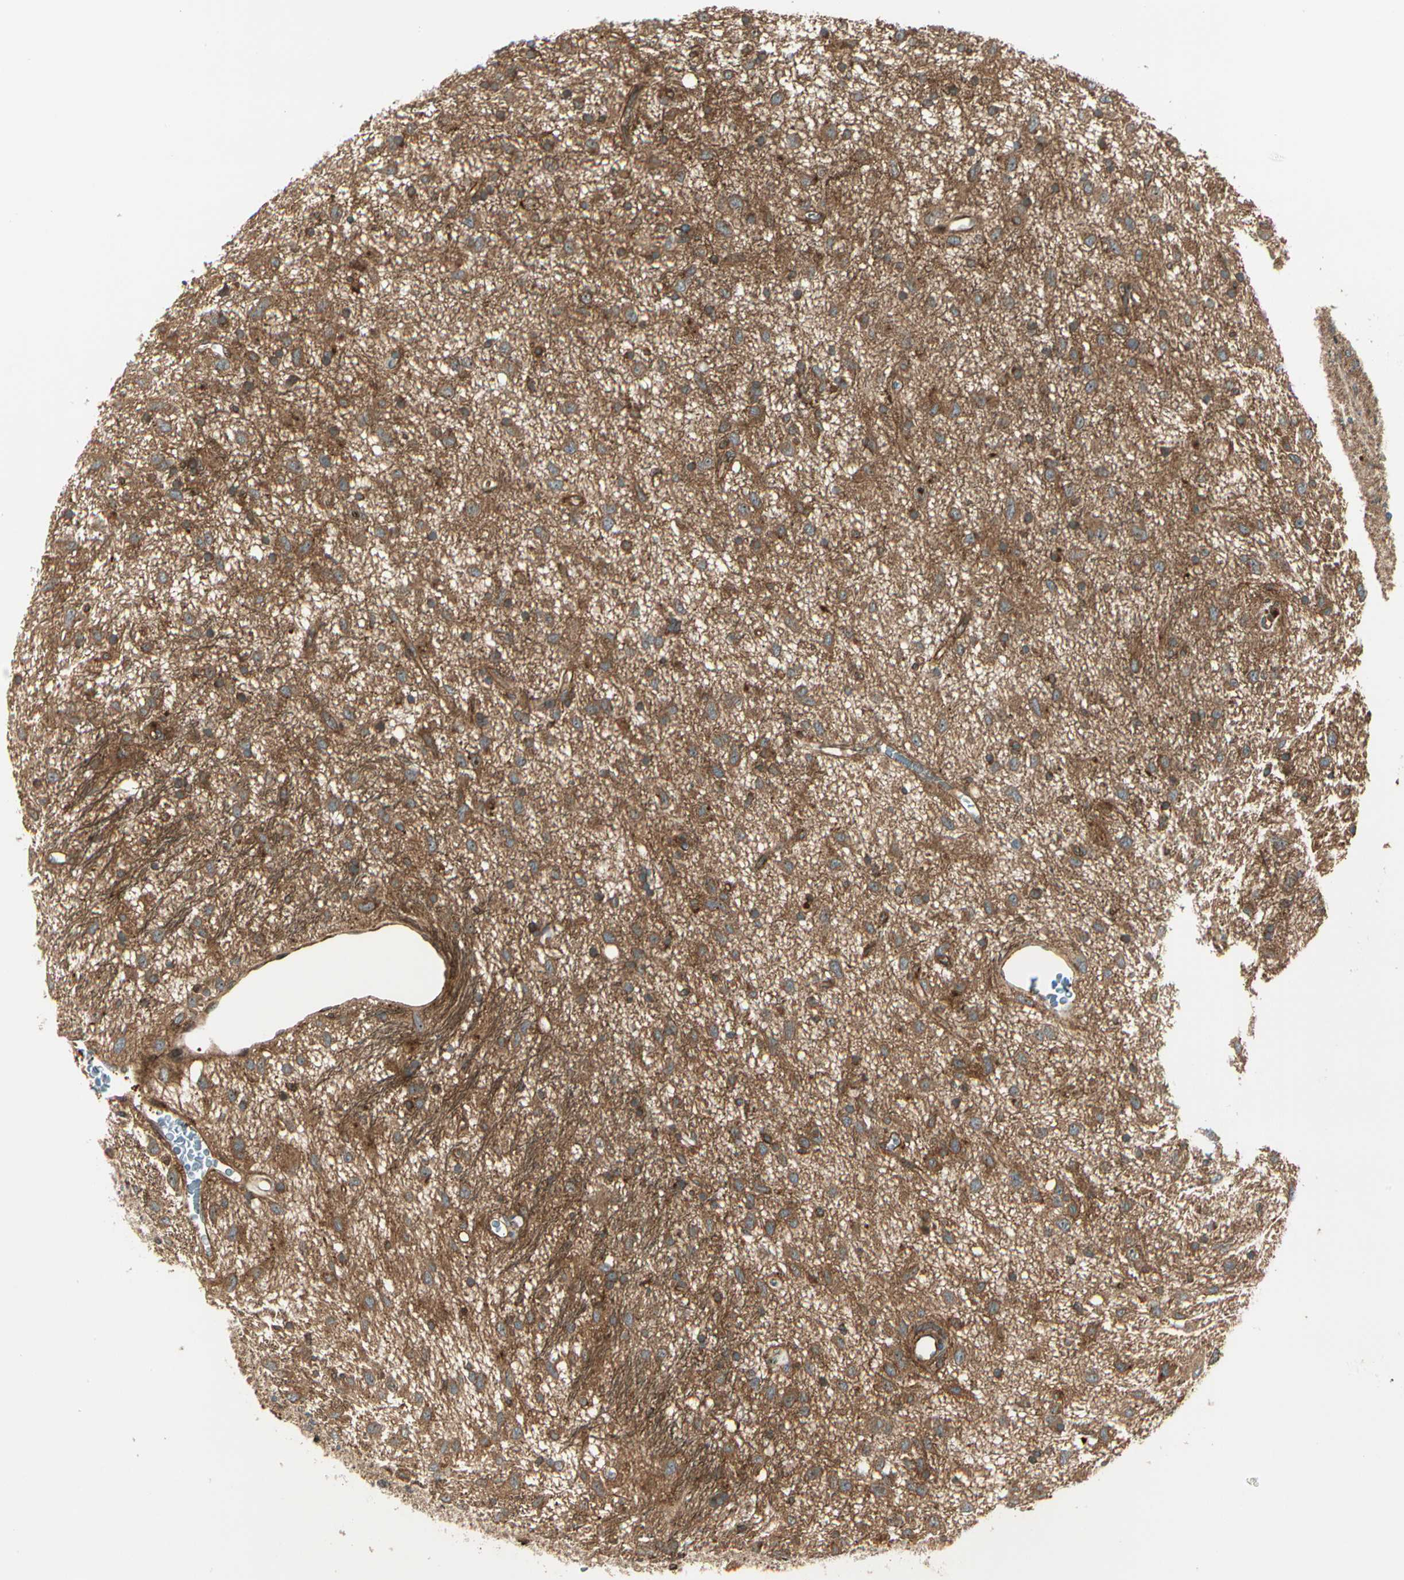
{"staining": {"intensity": "moderate", "quantity": ">75%", "location": "cytoplasmic/membranous"}, "tissue": "glioma", "cell_type": "Tumor cells", "image_type": "cancer", "snomed": [{"axis": "morphology", "description": "Glioma, malignant, Low grade"}, {"axis": "topography", "description": "Brain"}], "caption": "Immunohistochemistry (IHC) of human glioma reveals medium levels of moderate cytoplasmic/membranous expression in approximately >75% of tumor cells.", "gene": "FKBP15", "patient": {"sex": "male", "age": 77}}